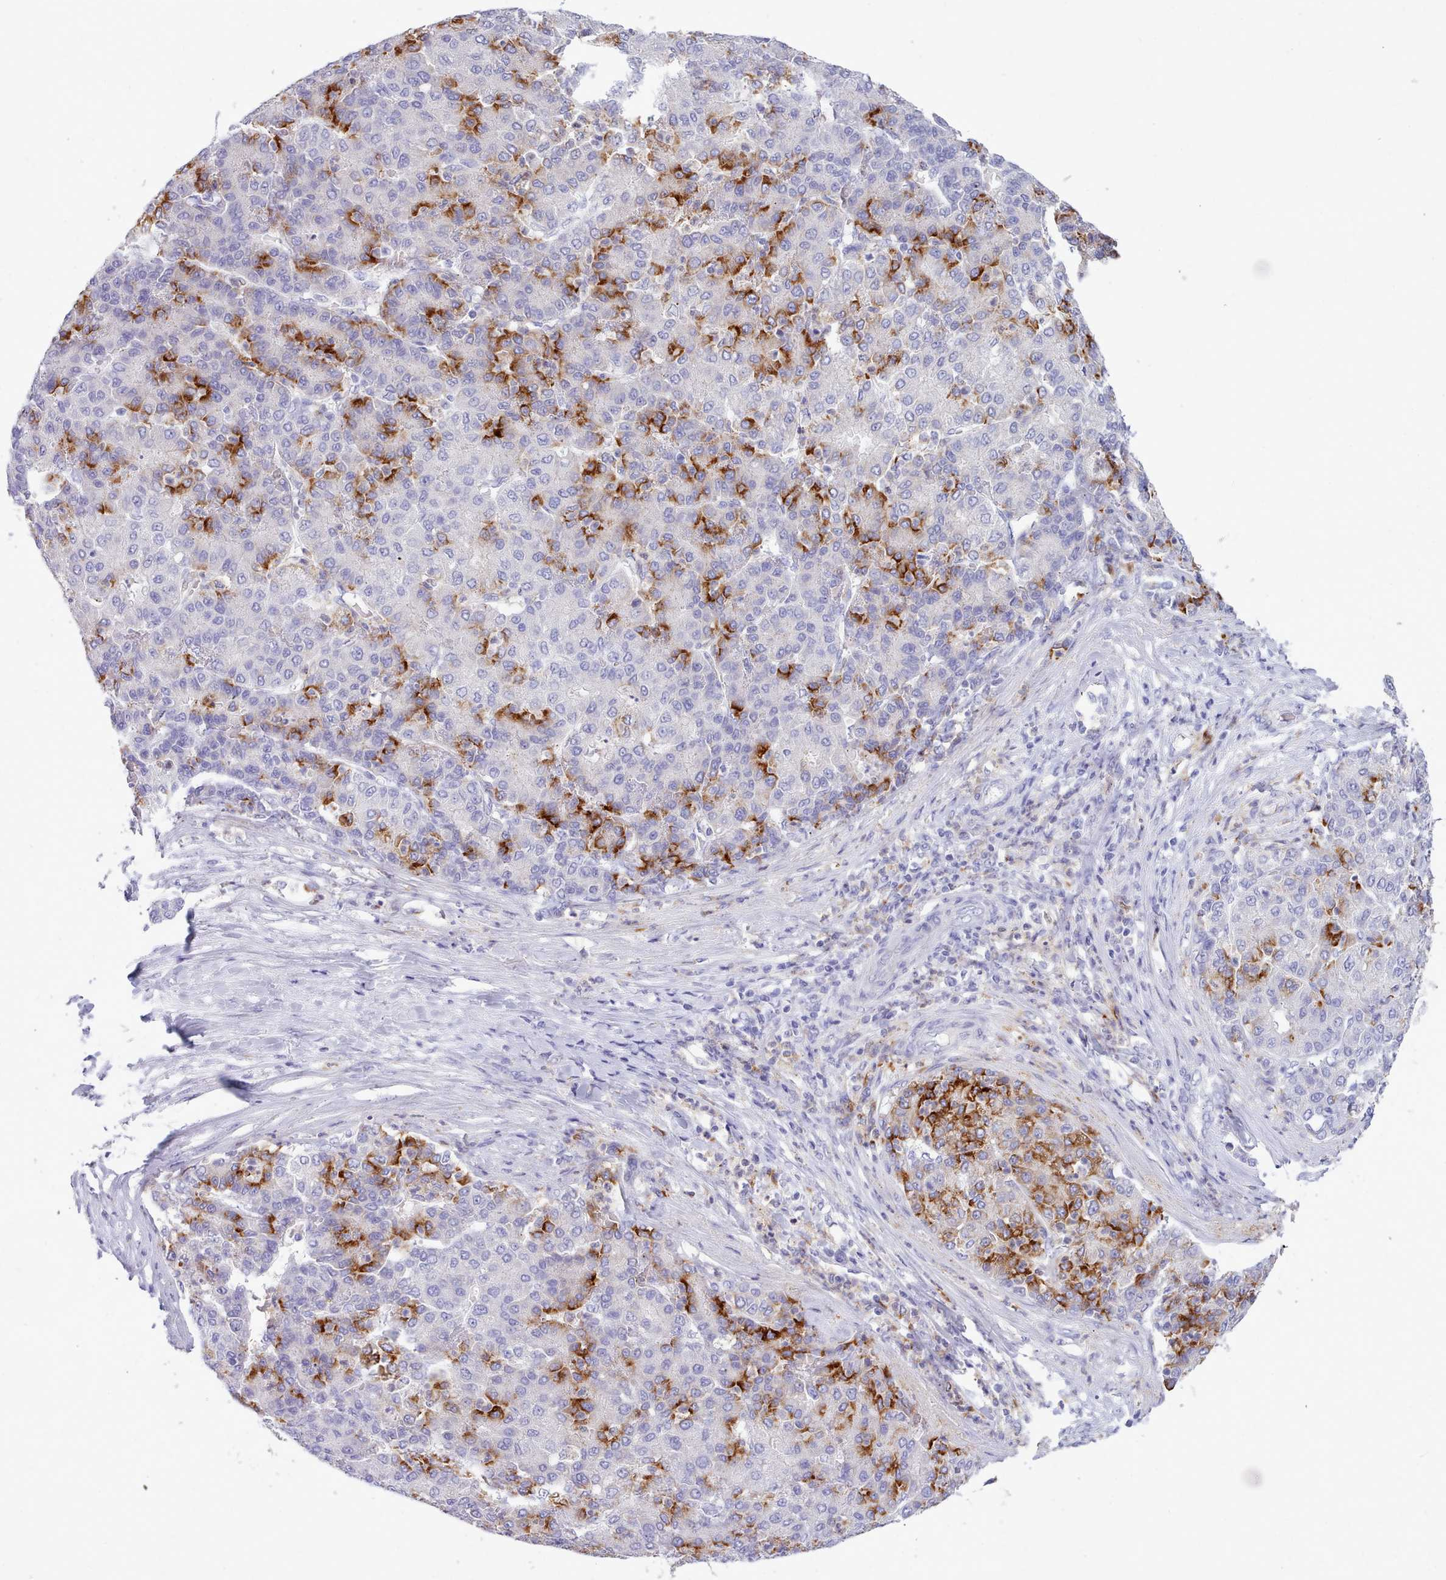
{"staining": {"intensity": "strong", "quantity": "25%-75%", "location": "cytoplasmic/membranous"}, "tissue": "liver cancer", "cell_type": "Tumor cells", "image_type": "cancer", "snomed": [{"axis": "morphology", "description": "Carcinoma, Hepatocellular, NOS"}, {"axis": "topography", "description": "Liver"}], "caption": "Protein positivity by immunohistochemistry shows strong cytoplasmic/membranous expression in about 25%-75% of tumor cells in liver cancer.", "gene": "NKX1-2", "patient": {"sex": "male", "age": 65}}